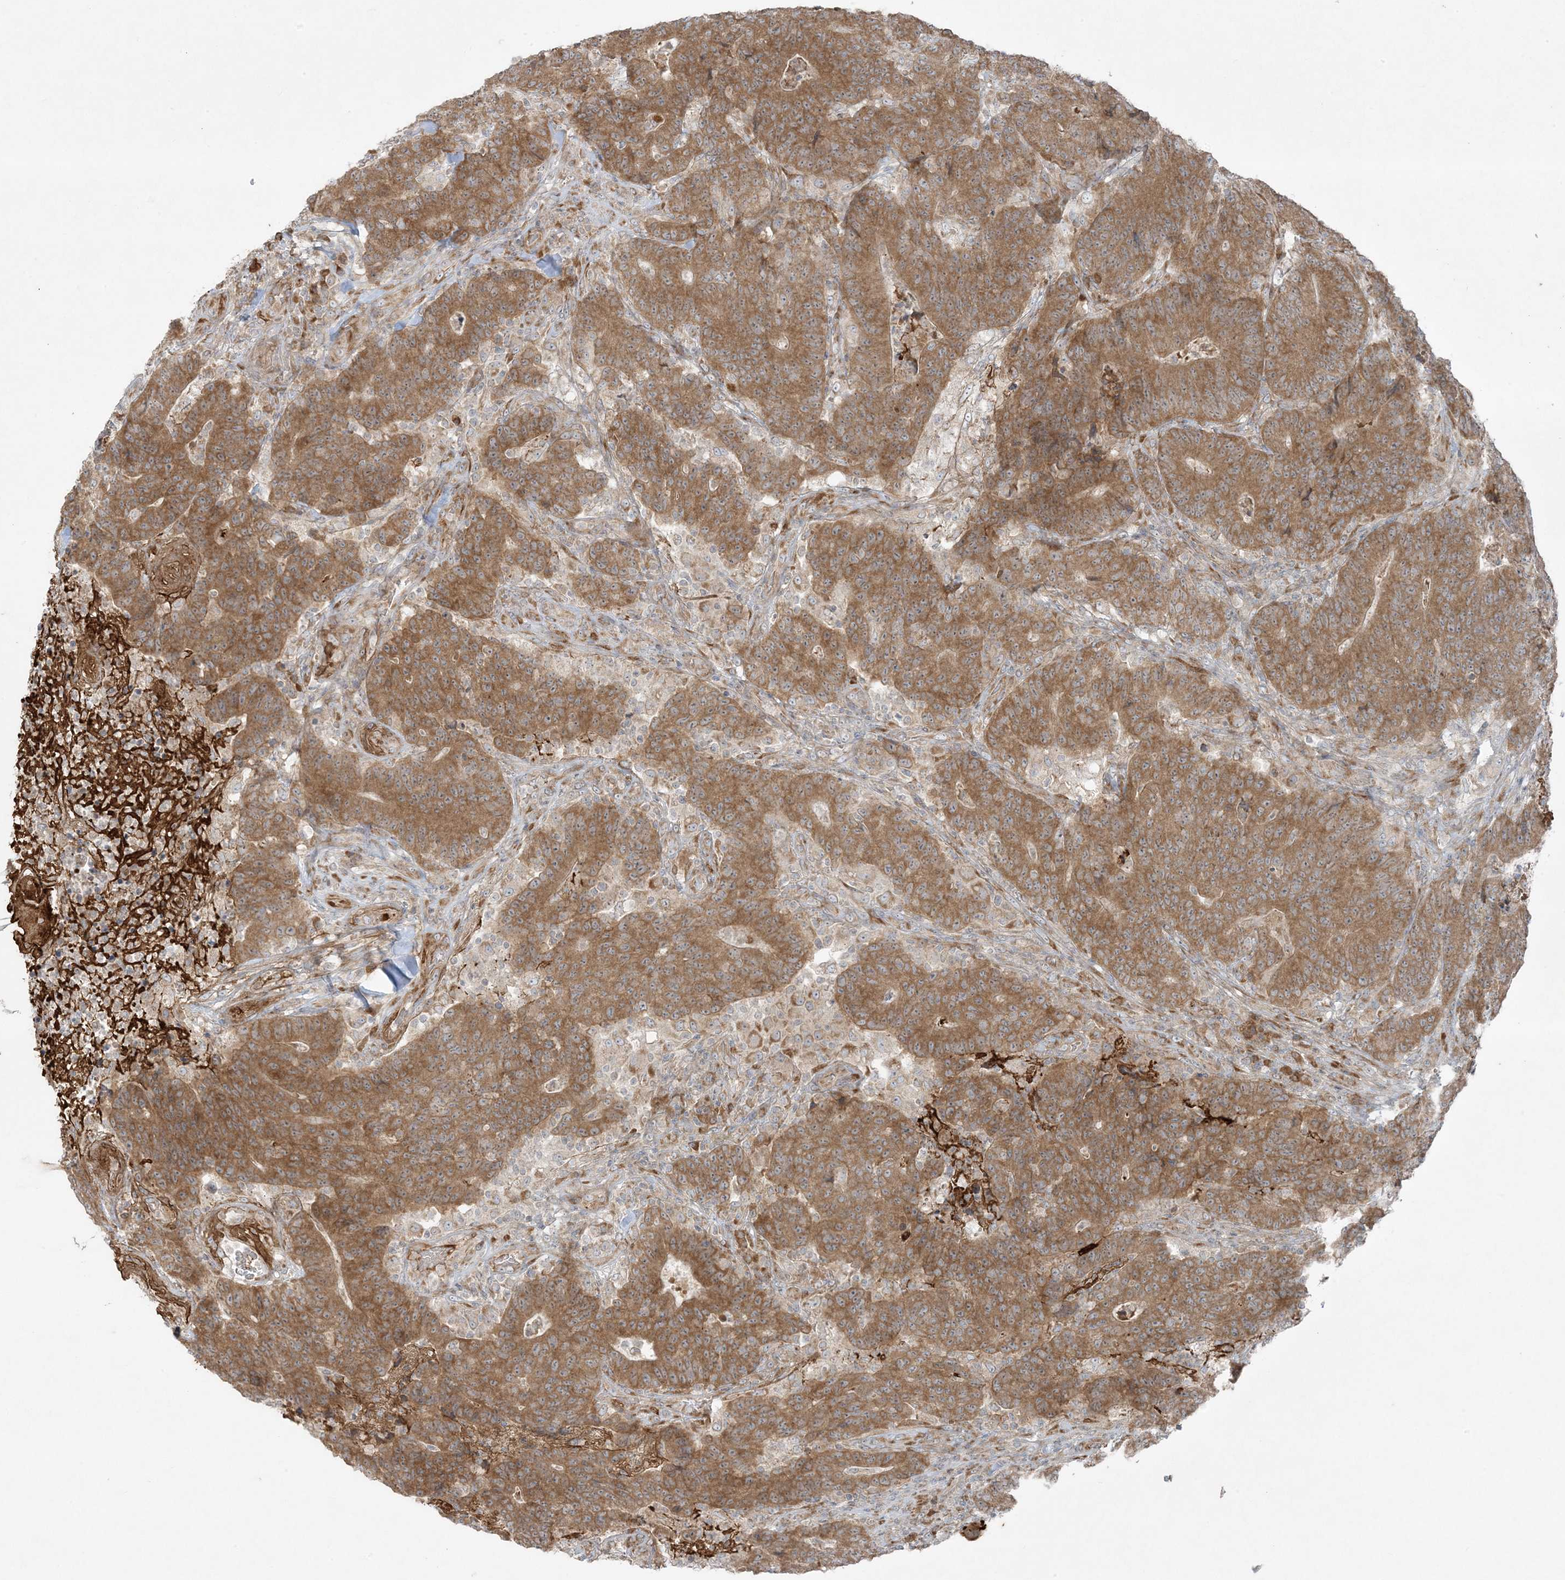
{"staining": {"intensity": "moderate", "quantity": ">75%", "location": "cytoplasmic/membranous"}, "tissue": "colorectal cancer", "cell_type": "Tumor cells", "image_type": "cancer", "snomed": [{"axis": "morphology", "description": "Normal tissue, NOS"}, {"axis": "morphology", "description": "Adenocarcinoma, NOS"}, {"axis": "topography", "description": "Colon"}], "caption": "A brown stain shows moderate cytoplasmic/membranous staining of a protein in human colorectal cancer (adenocarcinoma) tumor cells.", "gene": "ZNF263", "patient": {"sex": "female", "age": 75}}